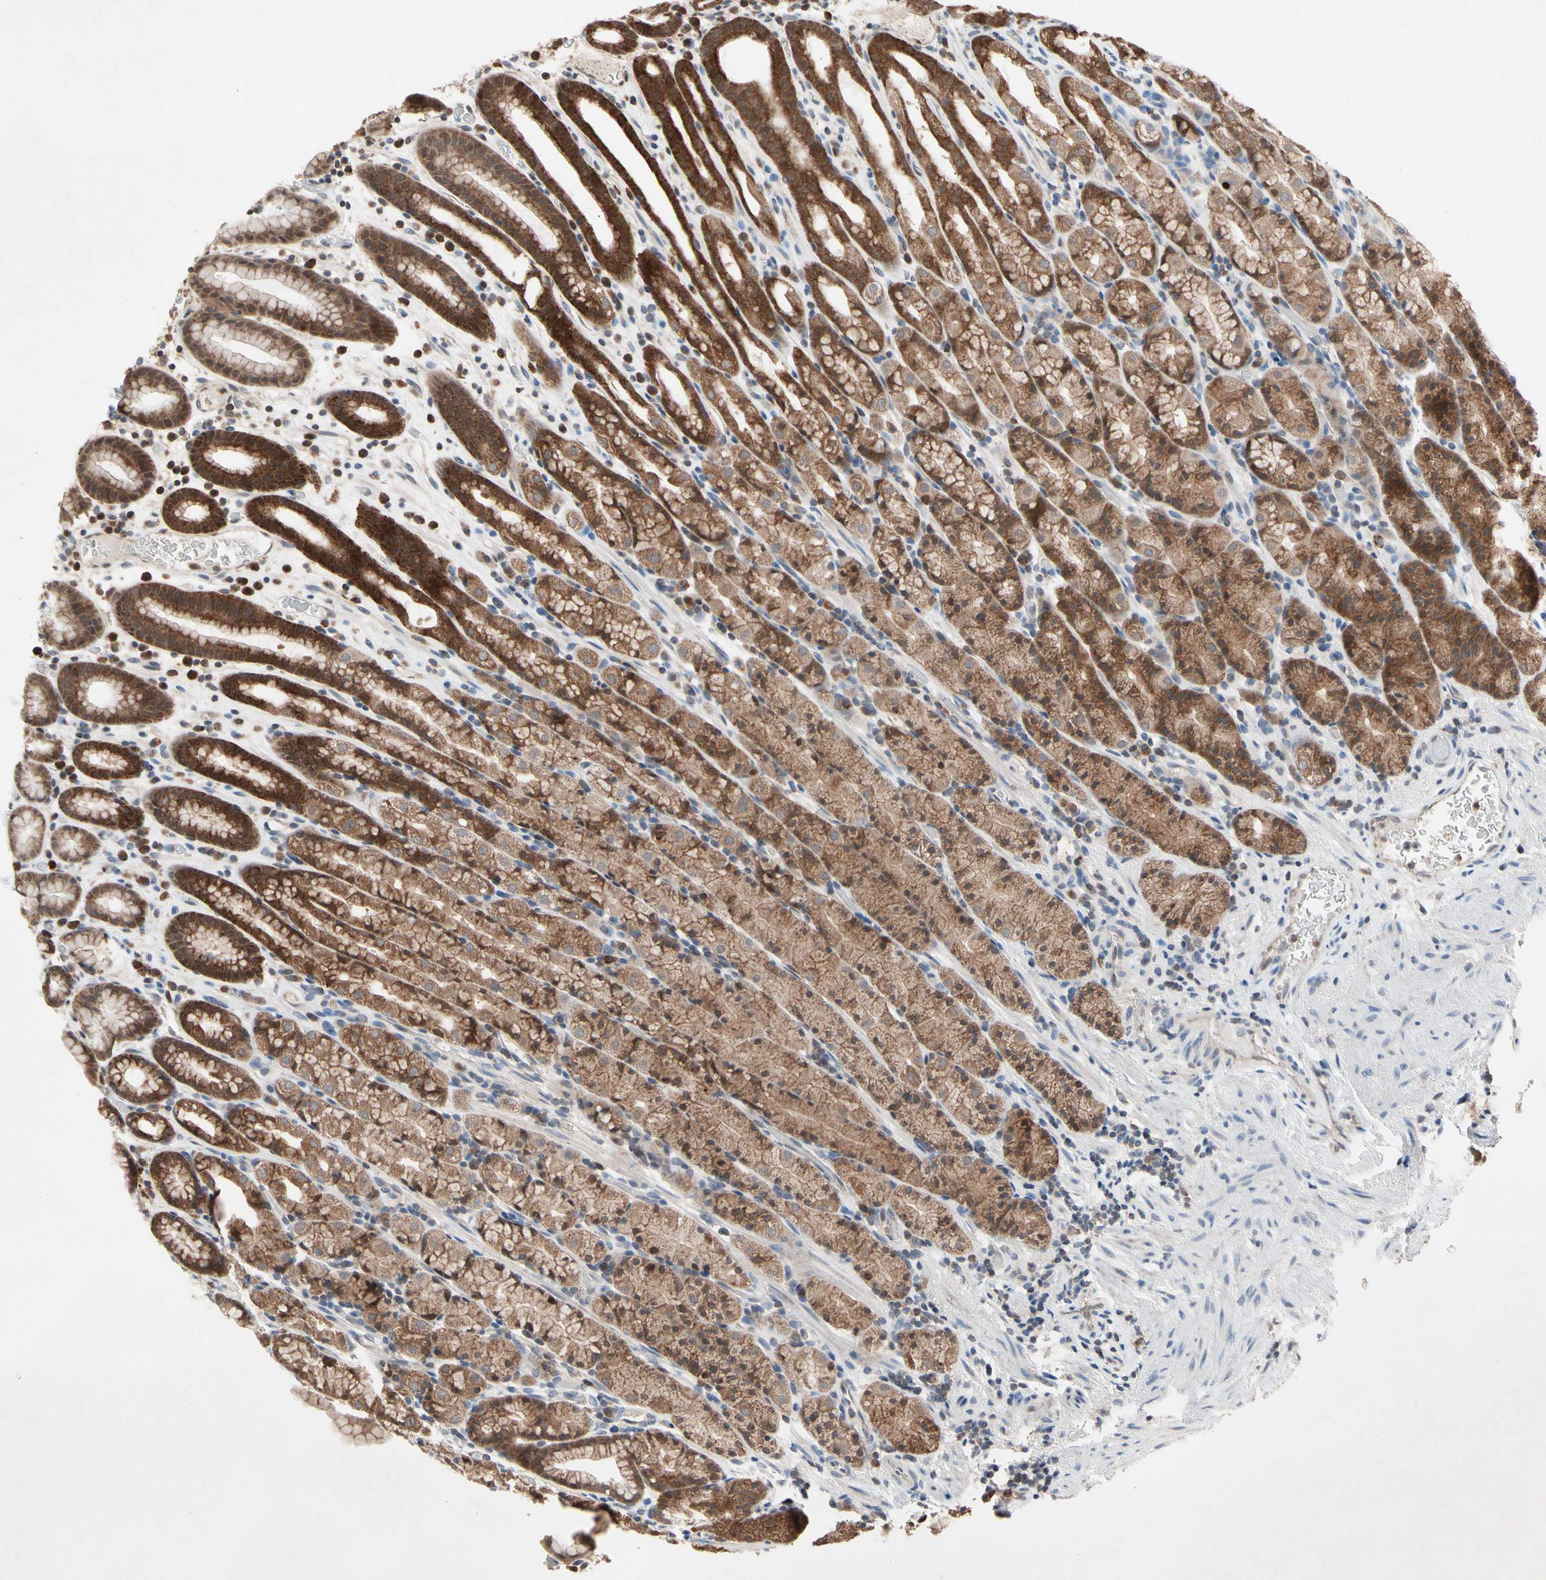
{"staining": {"intensity": "strong", "quantity": ">75%", "location": "cytoplasmic/membranous"}, "tissue": "stomach", "cell_type": "Glandular cells", "image_type": "normal", "snomed": [{"axis": "morphology", "description": "Normal tissue, NOS"}, {"axis": "topography", "description": "Stomach, upper"}], "caption": "About >75% of glandular cells in normal human stomach reveal strong cytoplasmic/membranous protein positivity as visualized by brown immunohistochemical staining.", "gene": "MTHFS", "patient": {"sex": "male", "age": 68}}